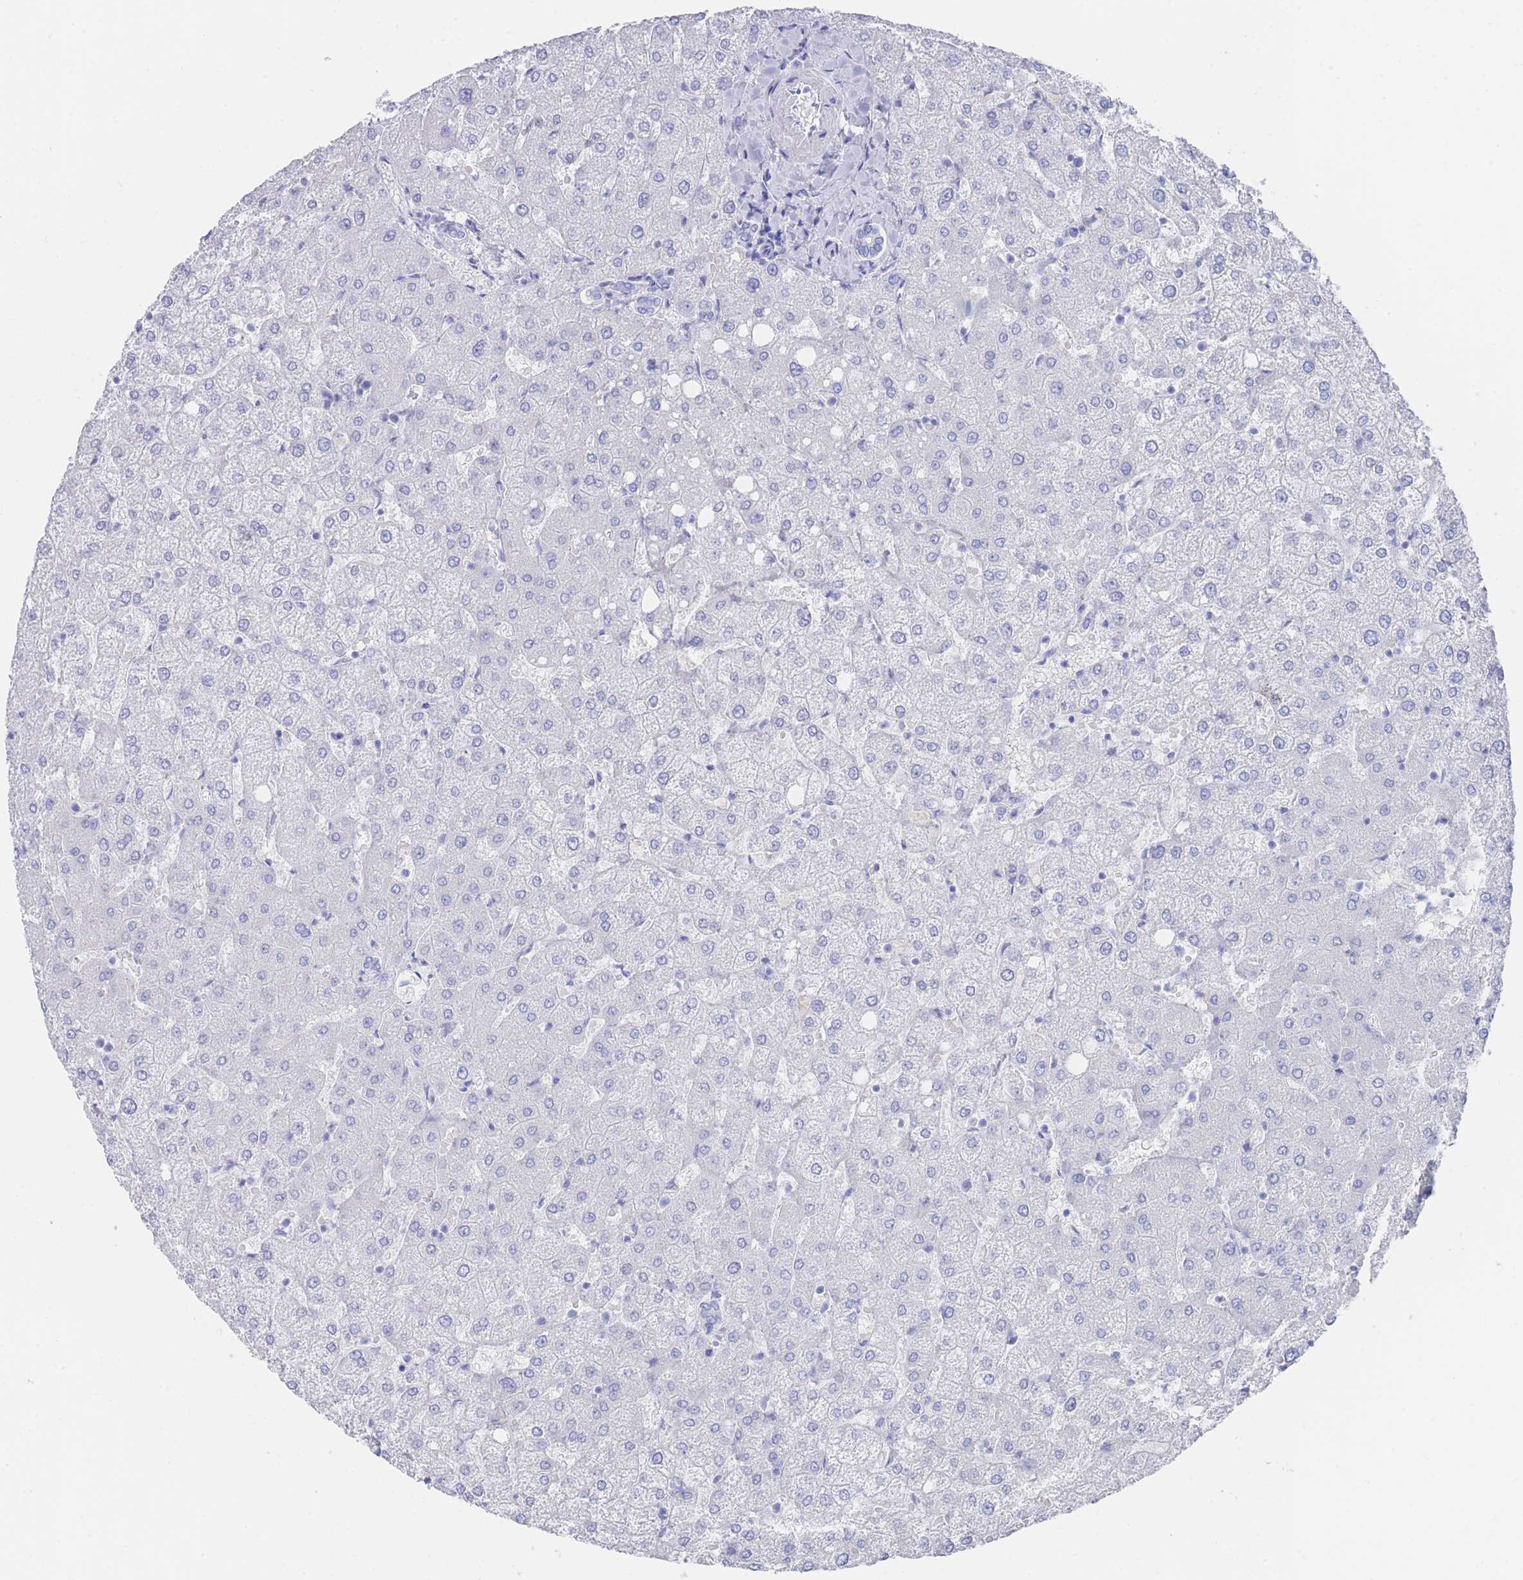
{"staining": {"intensity": "negative", "quantity": "none", "location": "none"}, "tissue": "liver", "cell_type": "Cholangiocytes", "image_type": "normal", "snomed": [{"axis": "morphology", "description": "Normal tissue, NOS"}, {"axis": "topography", "description": "Liver"}], "caption": "DAB immunohistochemical staining of normal human liver reveals no significant positivity in cholangiocytes.", "gene": "LRRC37A2", "patient": {"sex": "female", "age": 54}}